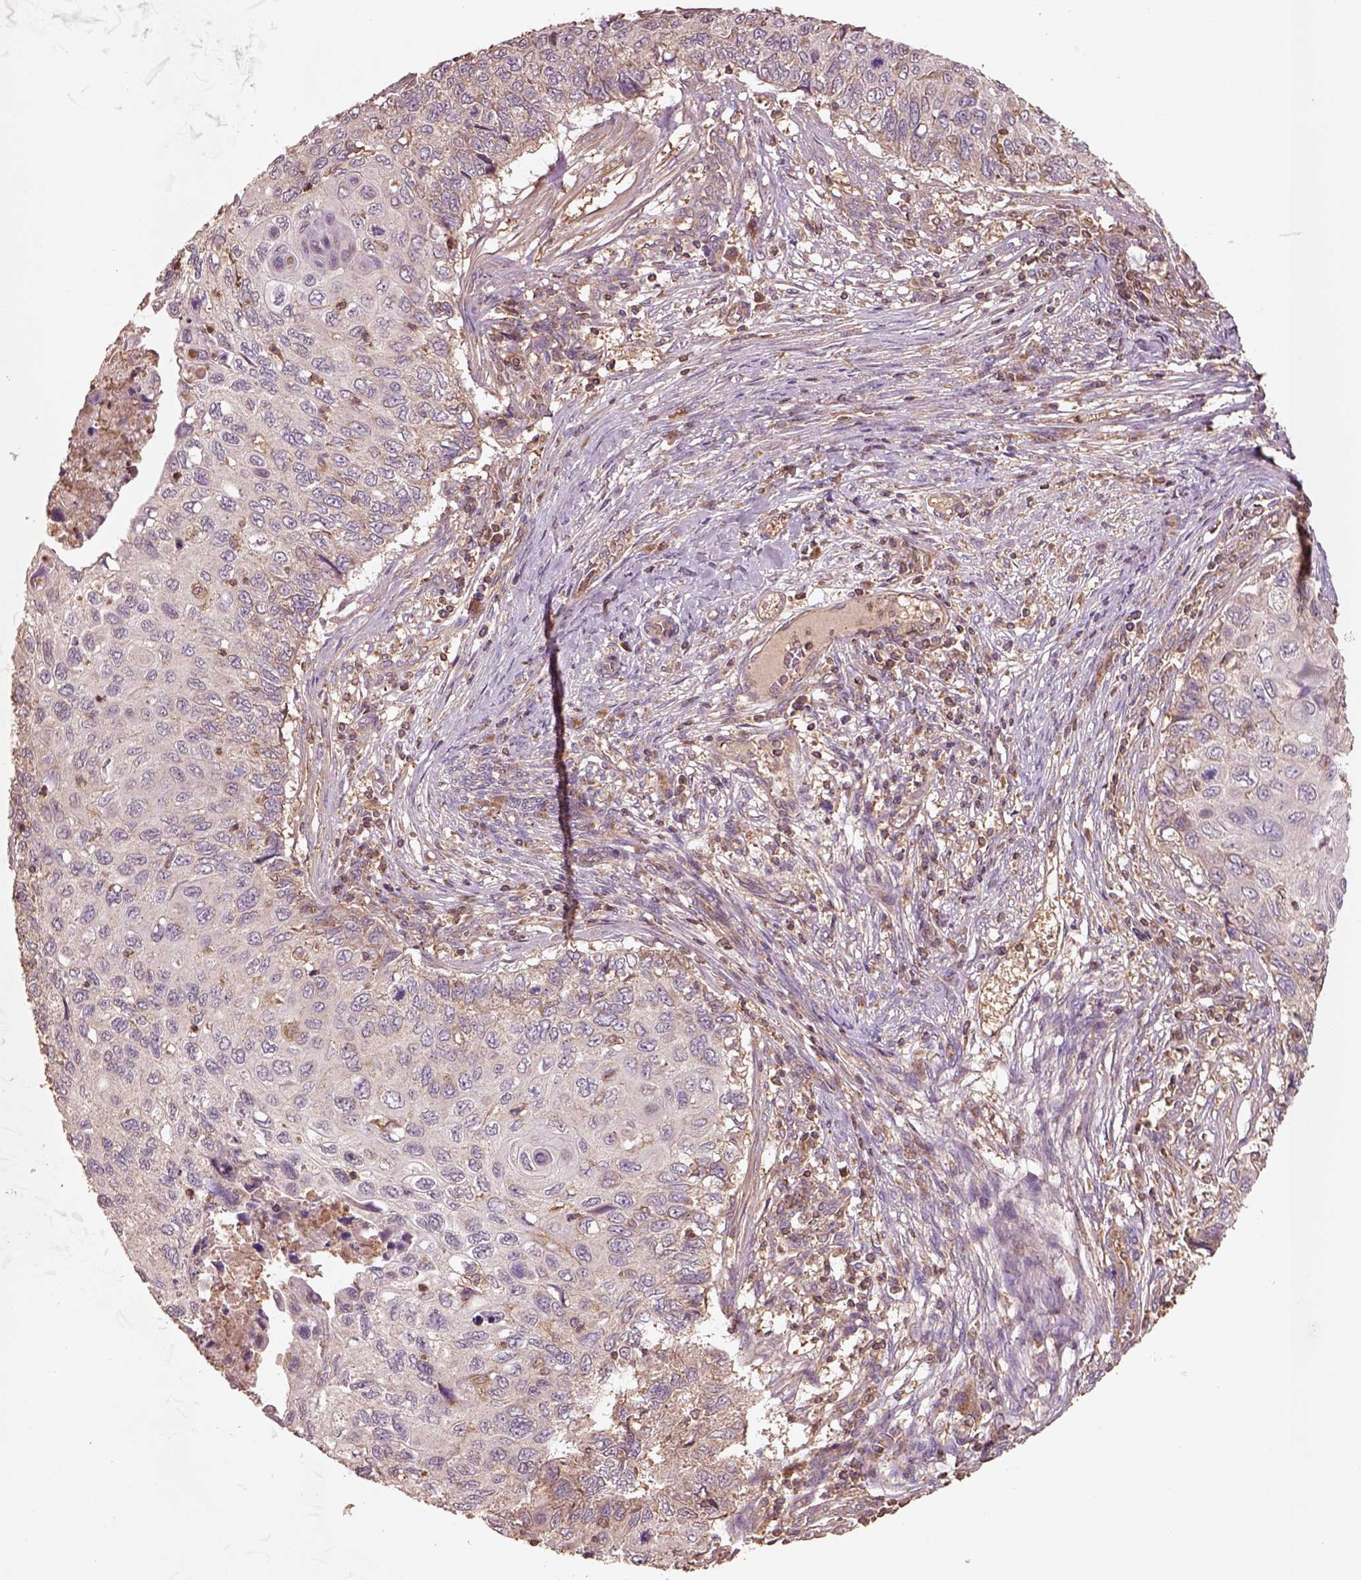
{"staining": {"intensity": "weak", "quantity": "<25%", "location": "cytoplasmic/membranous"}, "tissue": "cervical cancer", "cell_type": "Tumor cells", "image_type": "cancer", "snomed": [{"axis": "morphology", "description": "Squamous cell carcinoma, NOS"}, {"axis": "topography", "description": "Cervix"}], "caption": "The micrograph displays no staining of tumor cells in cervical cancer (squamous cell carcinoma). (DAB IHC with hematoxylin counter stain).", "gene": "TRADD", "patient": {"sex": "female", "age": 70}}